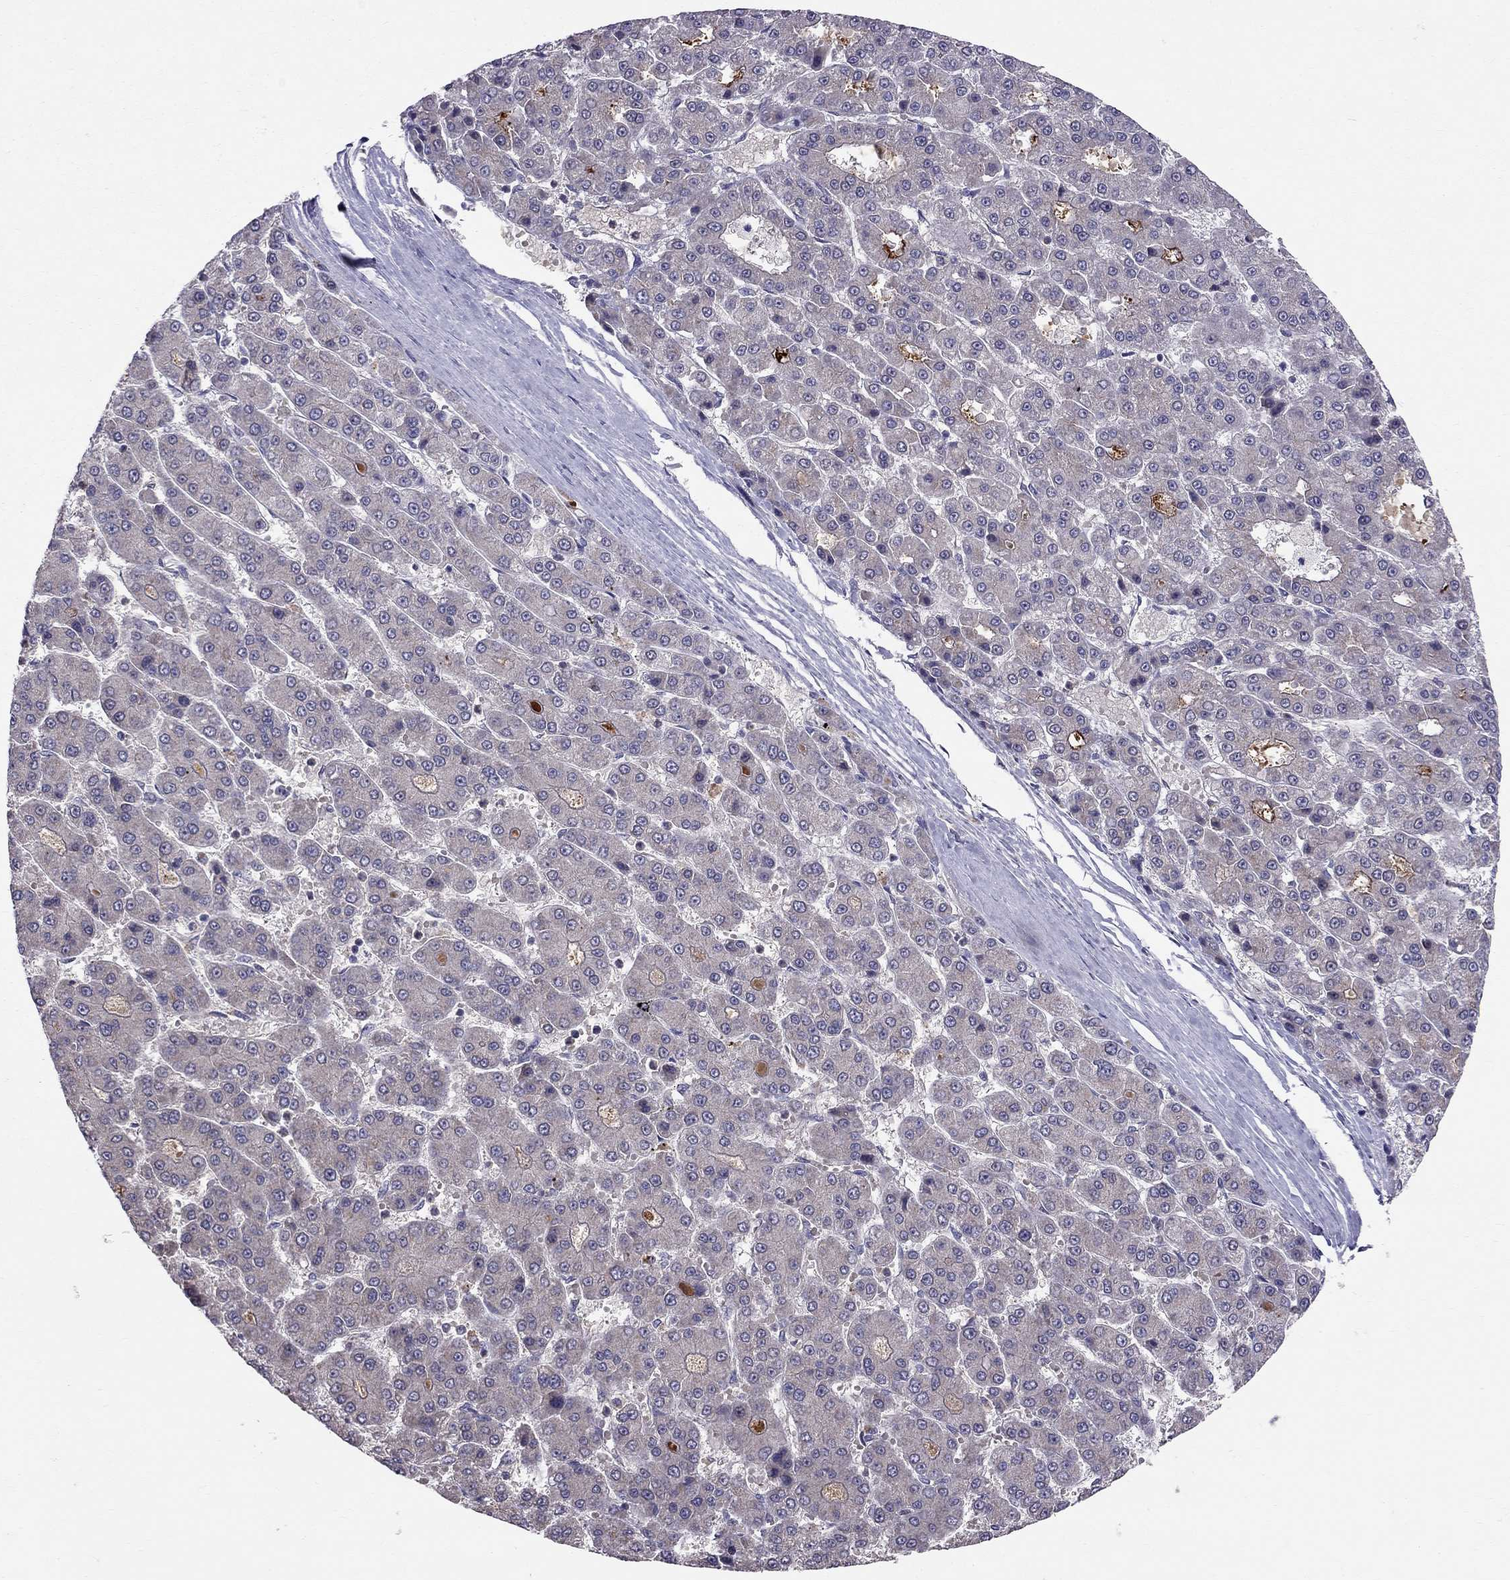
{"staining": {"intensity": "negative", "quantity": "none", "location": "none"}, "tissue": "liver cancer", "cell_type": "Tumor cells", "image_type": "cancer", "snomed": [{"axis": "morphology", "description": "Carcinoma, Hepatocellular, NOS"}, {"axis": "topography", "description": "Liver"}], "caption": "This is a image of immunohistochemistry (IHC) staining of hepatocellular carcinoma (liver), which shows no expression in tumor cells.", "gene": "PIK3CG", "patient": {"sex": "male", "age": 70}}